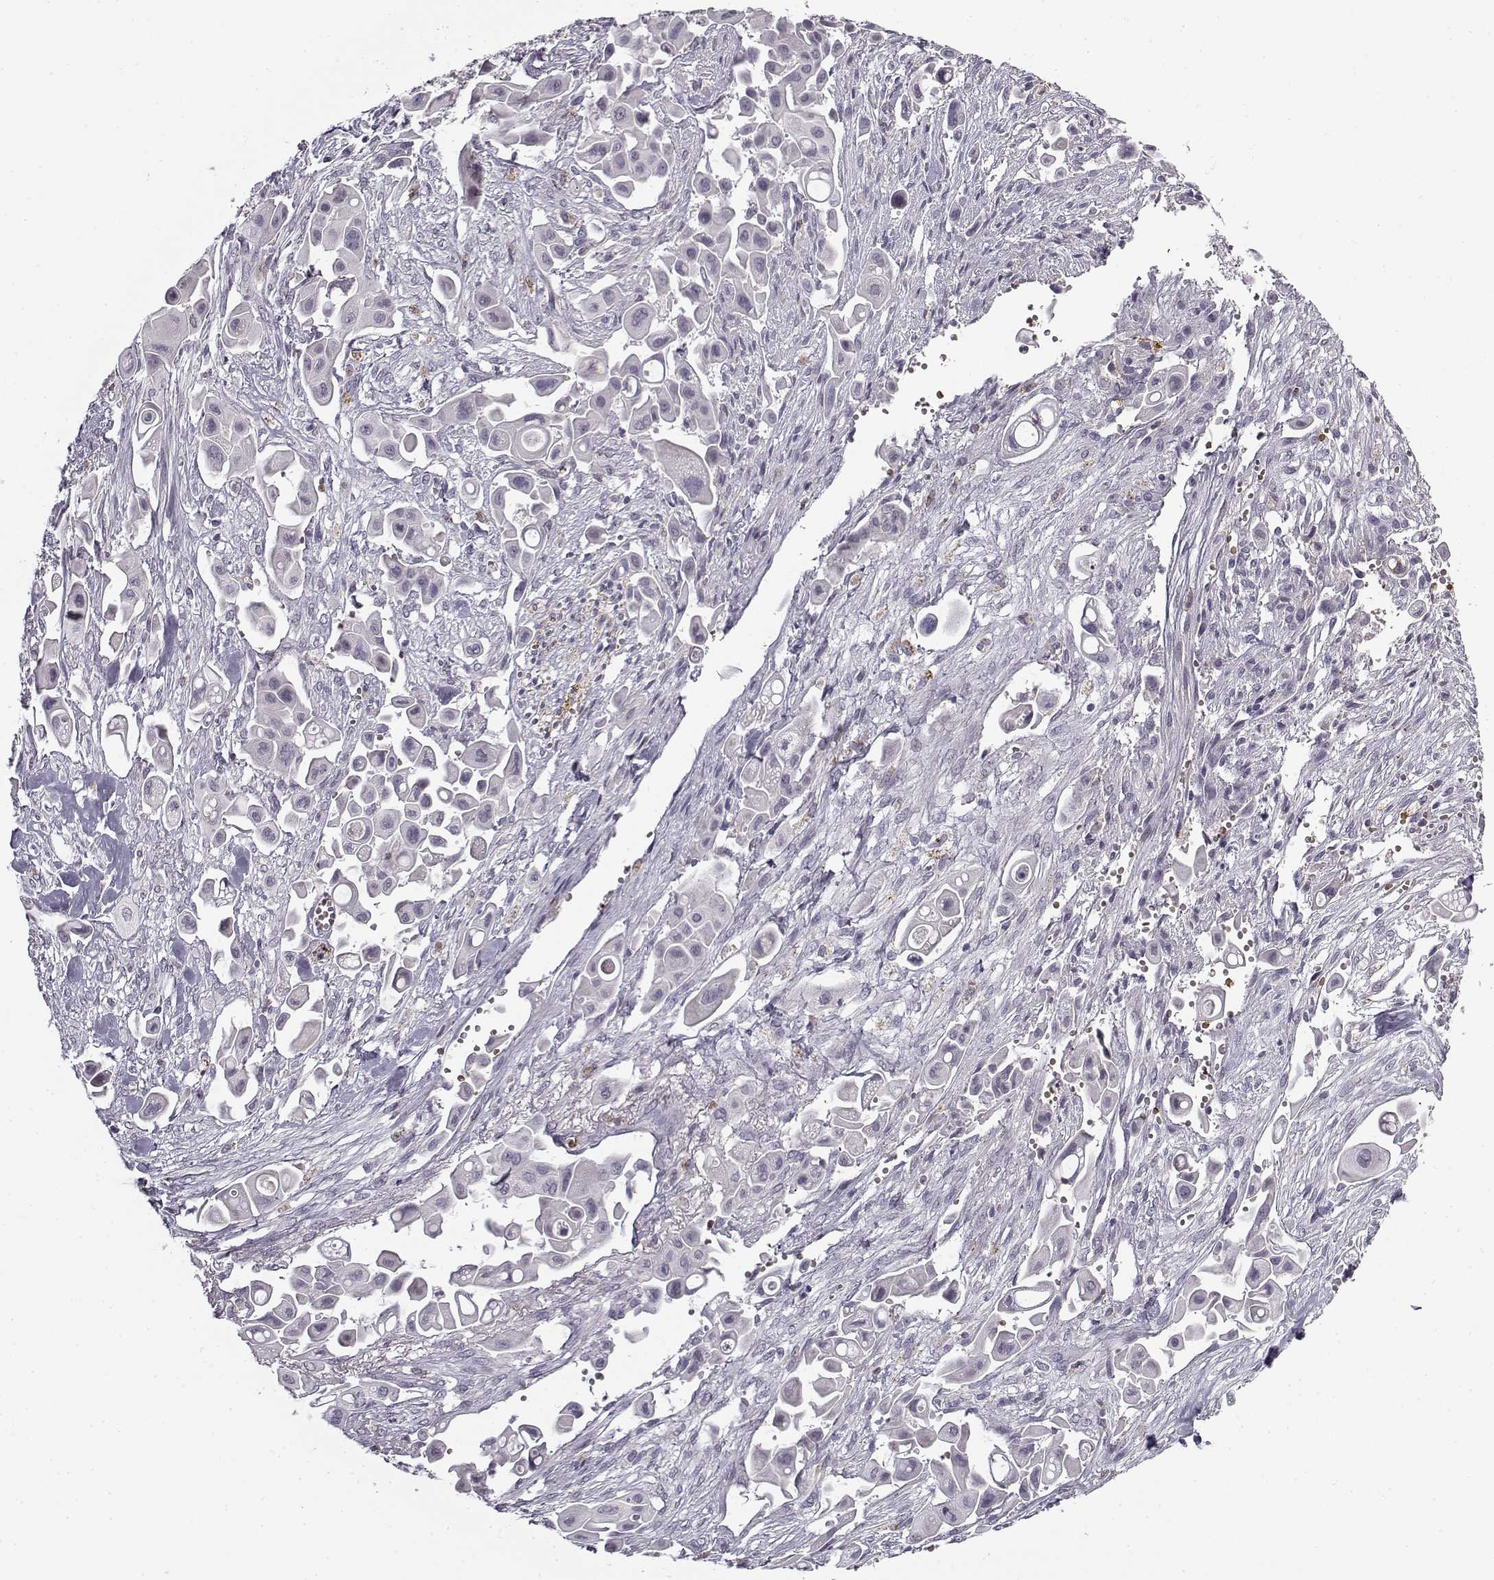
{"staining": {"intensity": "negative", "quantity": "none", "location": "none"}, "tissue": "pancreatic cancer", "cell_type": "Tumor cells", "image_type": "cancer", "snomed": [{"axis": "morphology", "description": "Adenocarcinoma, NOS"}, {"axis": "topography", "description": "Pancreas"}], "caption": "DAB (3,3'-diaminobenzidine) immunohistochemical staining of pancreatic adenocarcinoma displays no significant expression in tumor cells.", "gene": "SNCA", "patient": {"sex": "male", "age": 50}}